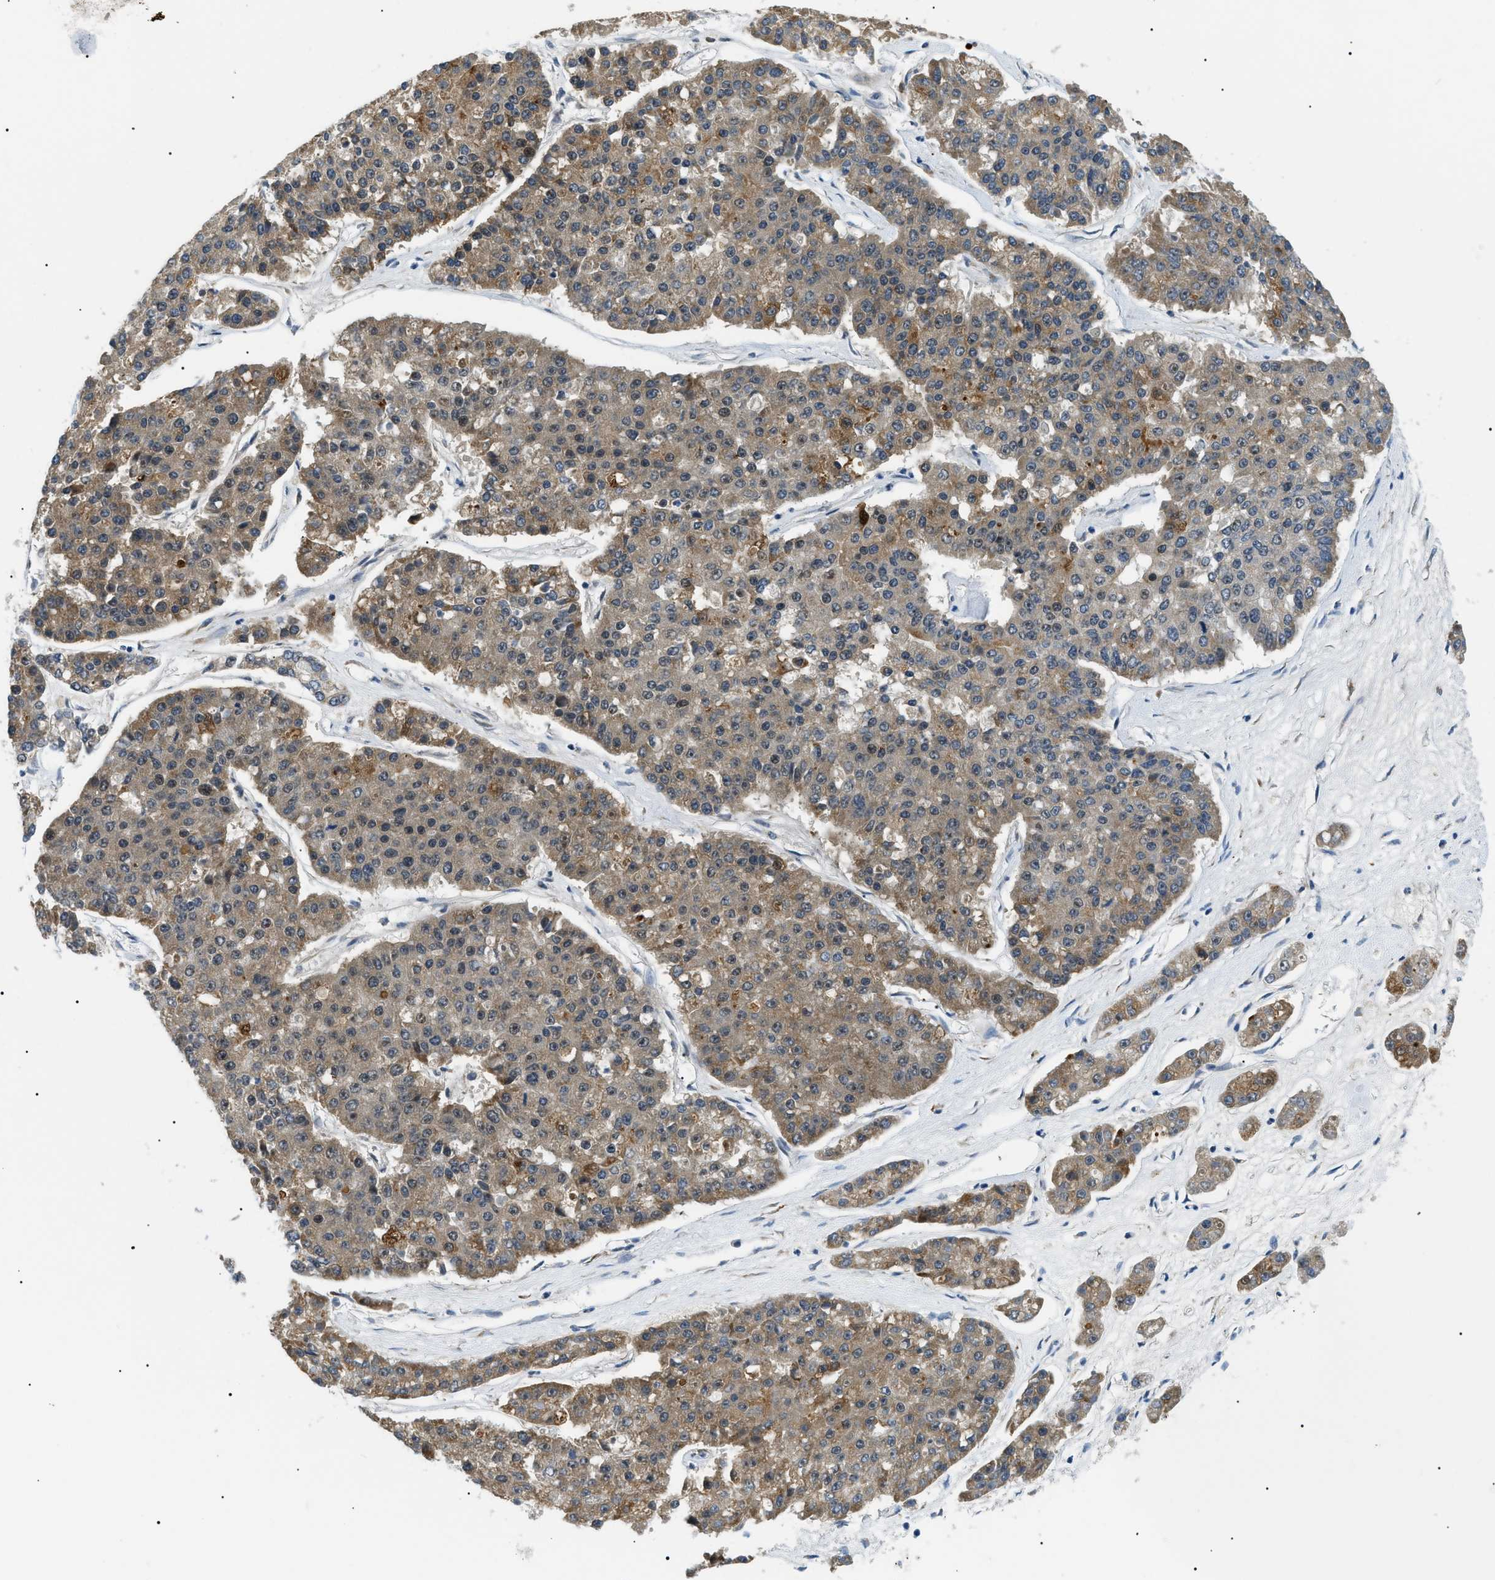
{"staining": {"intensity": "moderate", "quantity": ">75%", "location": "cytoplasmic/membranous"}, "tissue": "pancreatic cancer", "cell_type": "Tumor cells", "image_type": "cancer", "snomed": [{"axis": "morphology", "description": "Adenocarcinoma, NOS"}, {"axis": "topography", "description": "Pancreas"}], "caption": "Brown immunohistochemical staining in pancreatic cancer (adenocarcinoma) demonstrates moderate cytoplasmic/membranous staining in approximately >75% of tumor cells.", "gene": "CWC25", "patient": {"sex": "male", "age": 50}}